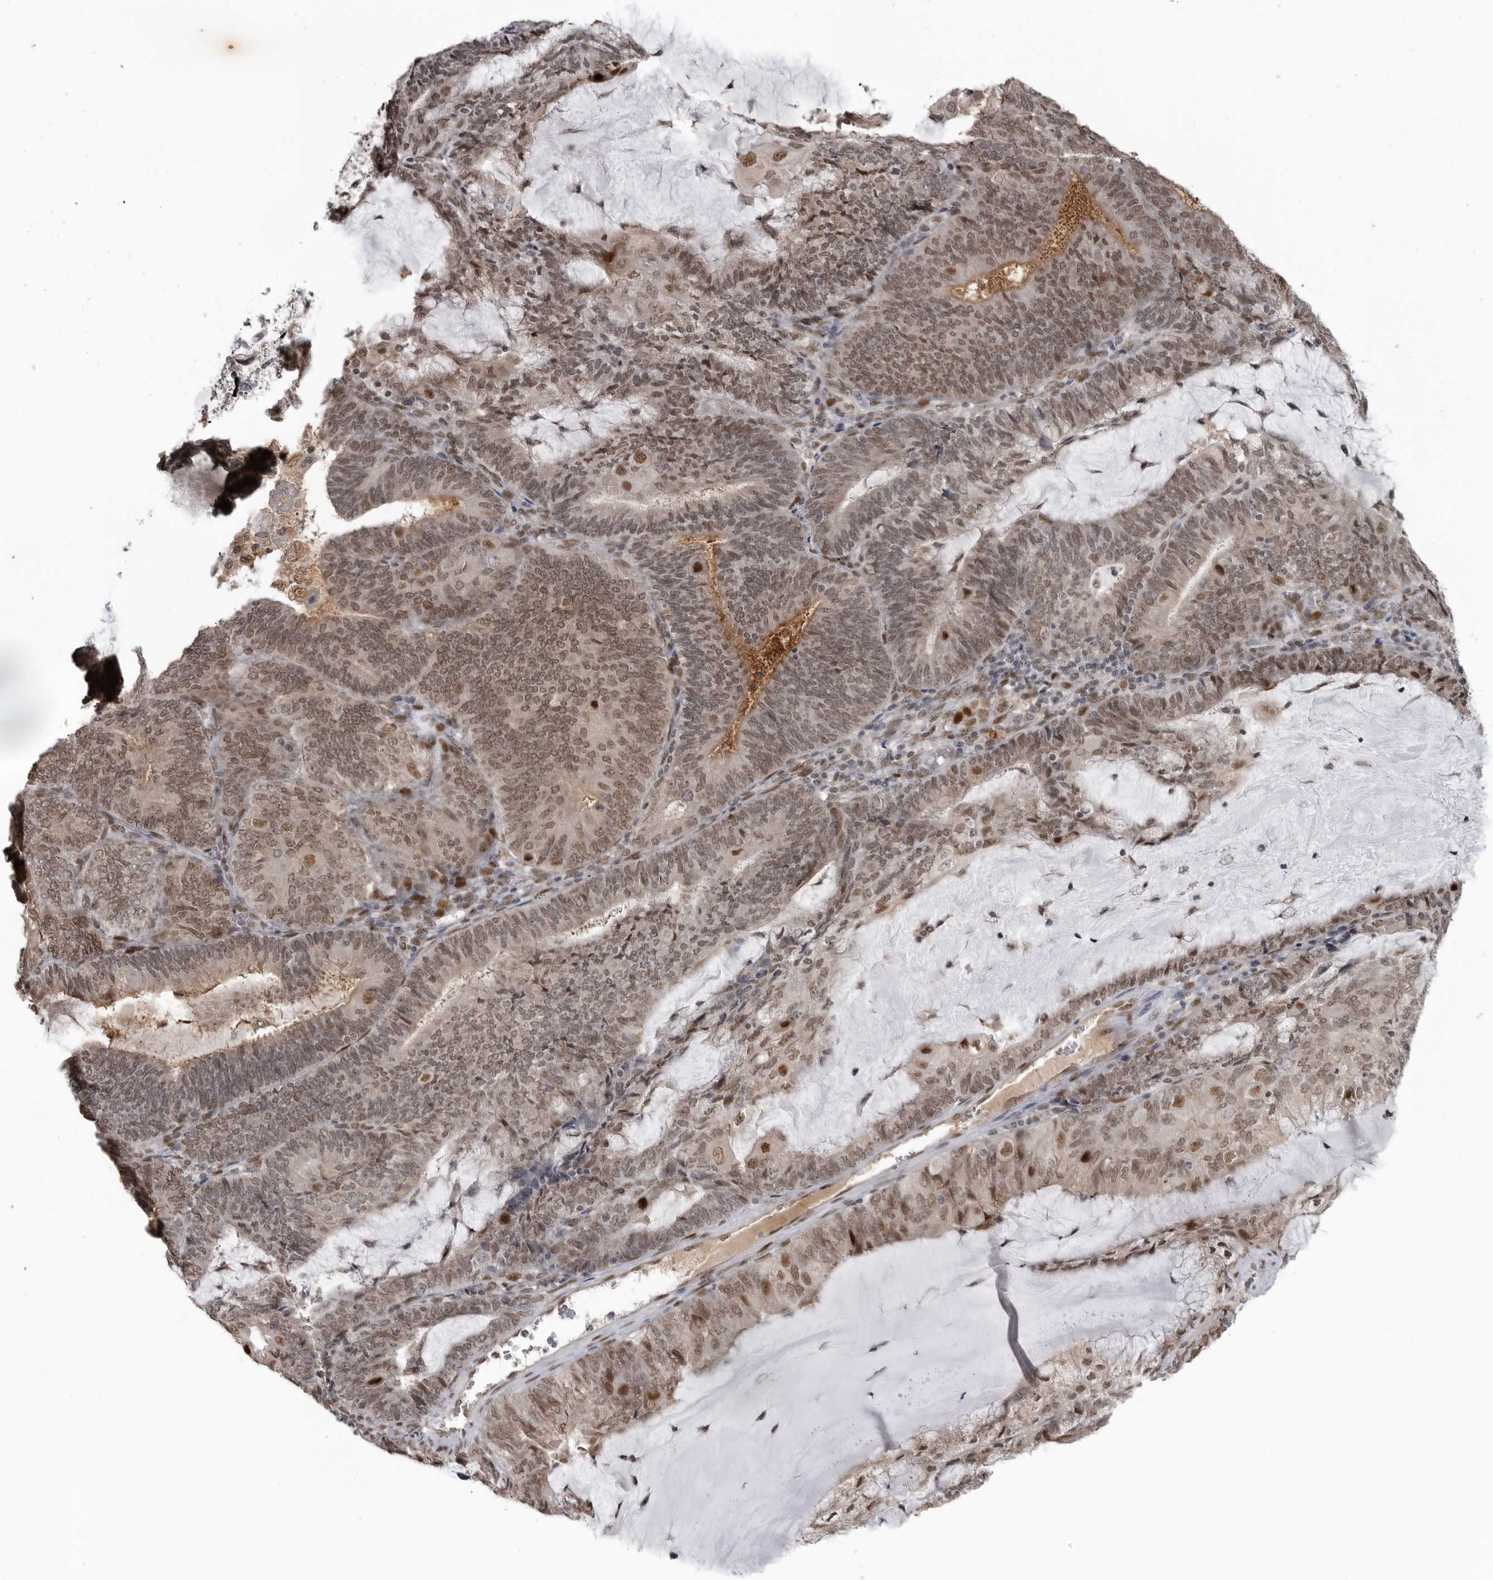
{"staining": {"intensity": "moderate", "quantity": ">75%", "location": "nuclear"}, "tissue": "endometrial cancer", "cell_type": "Tumor cells", "image_type": "cancer", "snomed": [{"axis": "morphology", "description": "Adenocarcinoma, NOS"}, {"axis": "topography", "description": "Endometrium"}], "caption": "This is a histology image of IHC staining of endometrial adenocarcinoma, which shows moderate staining in the nuclear of tumor cells.", "gene": "C8orf58", "patient": {"sex": "female", "age": 81}}